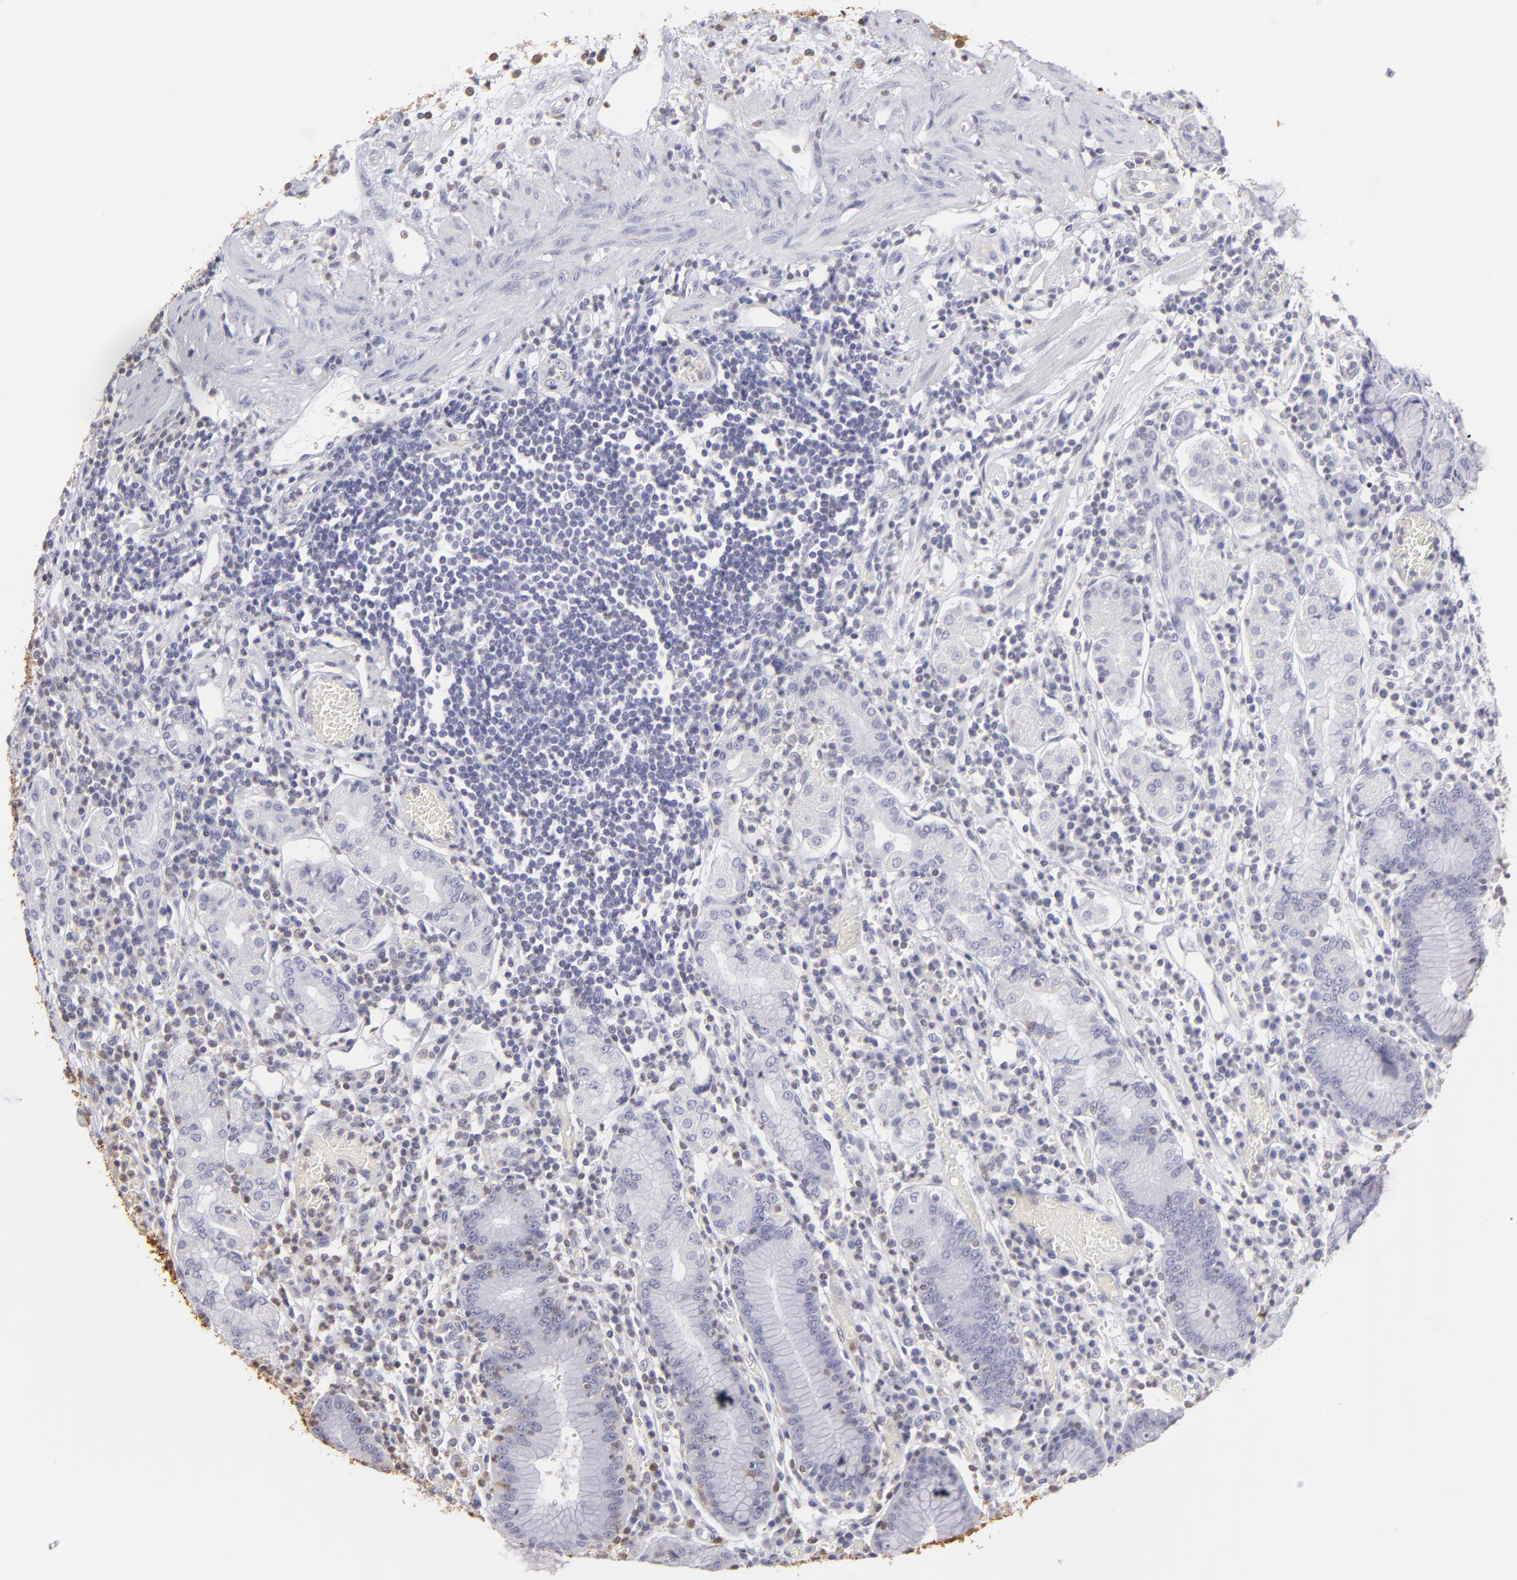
{"staining": {"intensity": "negative", "quantity": "none", "location": "none"}, "tissue": "stomach", "cell_type": "Glandular cells", "image_type": "normal", "snomed": [{"axis": "morphology", "description": "Normal tissue, NOS"}, {"axis": "topography", "description": "Stomach, lower"}], "caption": "Unremarkable stomach was stained to show a protein in brown. There is no significant staining in glandular cells. (DAB (3,3'-diaminobenzidine) immunohistochemistry with hematoxylin counter stain).", "gene": "S100A2", "patient": {"sex": "female", "age": 73}}